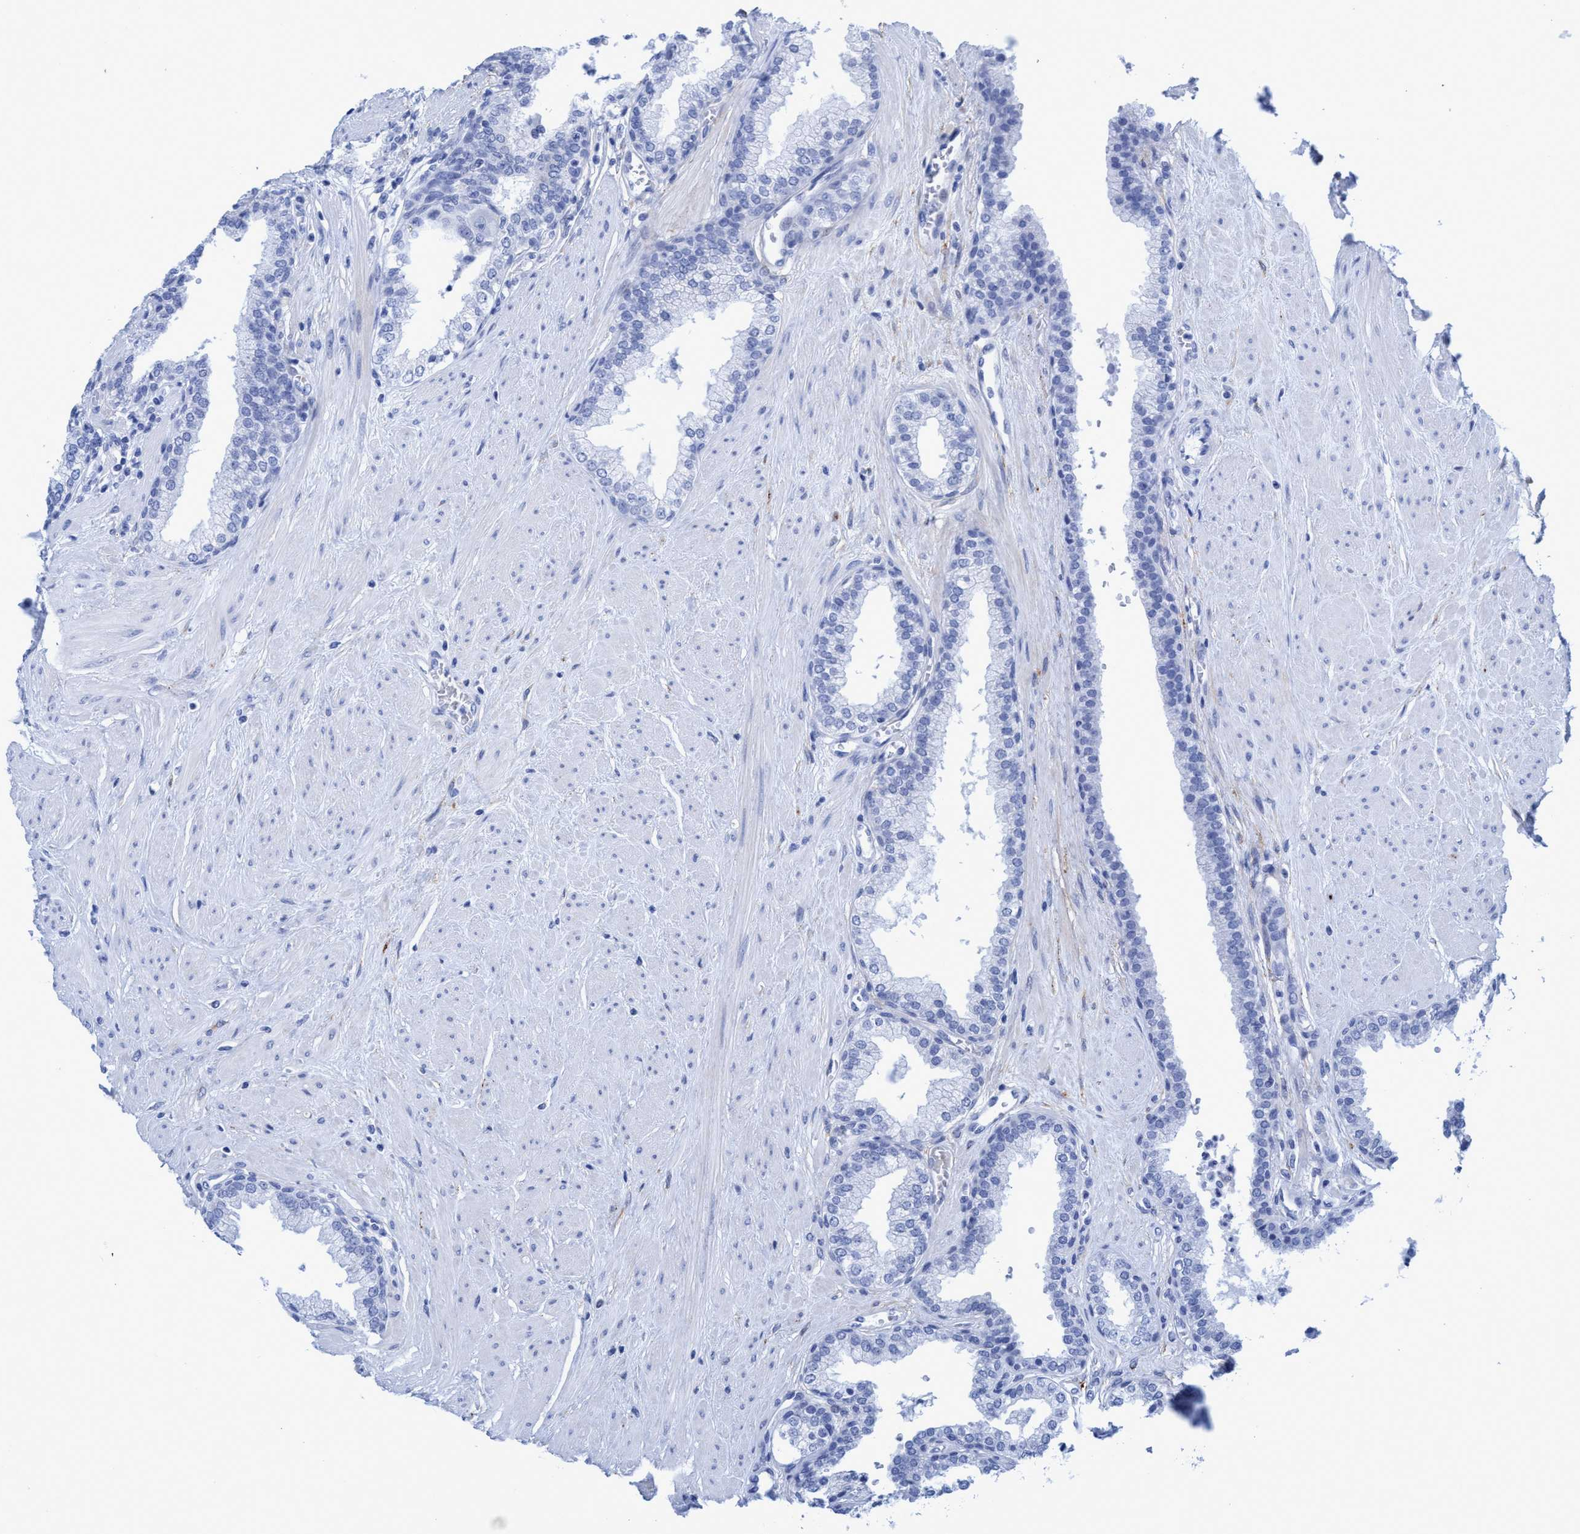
{"staining": {"intensity": "negative", "quantity": "none", "location": "none"}, "tissue": "prostate", "cell_type": "Glandular cells", "image_type": "normal", "snomed": [{"axis": "morphology", "description": "Normal tissue, NOS"}, {"axis": "topography", "description": "Prostate"}], "caption": "The photomicrograph exhibits no staining of glandular cells in normal prostate. Nuclei are stained in blue.", "gene": "PLPPR1", "patient": {"sex": "male", "age": 51}}